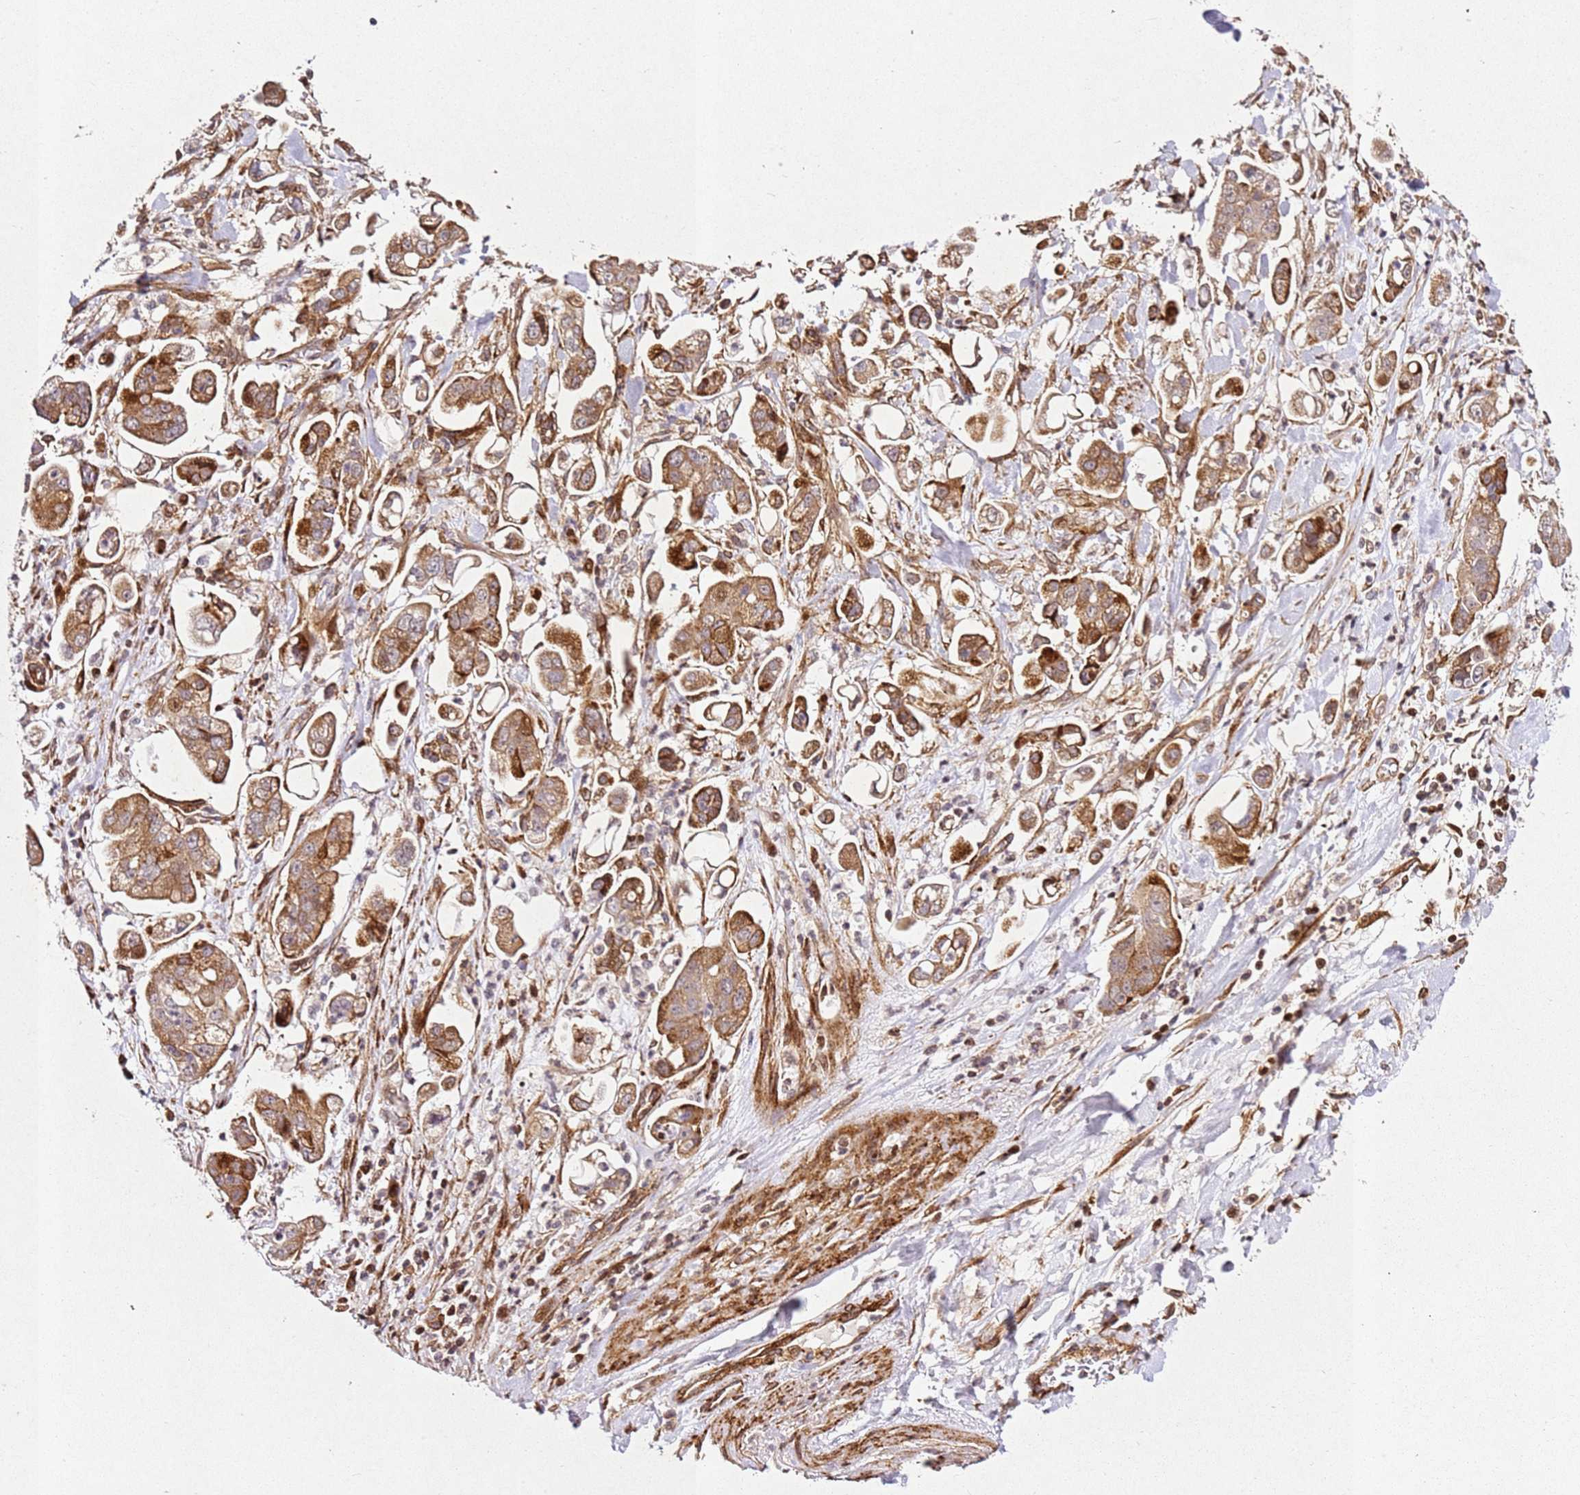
{"staining": {"intensity": "moderate", "quantity": ">75%", "location": "cytoplasmic/membranous"}, "tissue": "stomach cancer", "cell_type": "Tumor cells", "image_type": "cancer", "snomed": [{"axis": "morphology", "description": "Adenocarcinoma, NOS"}, {"axis": "topography", "description": "Stomach"}], "caption": "Tumor cells exhibit medium levels of moderate cytoplasmic/membranous expression in approximately >75% of cells in stomach cancer (adenocarcinoma).", "gene": "ZNF296", "patient": {"sex": "male", "age": 62}}